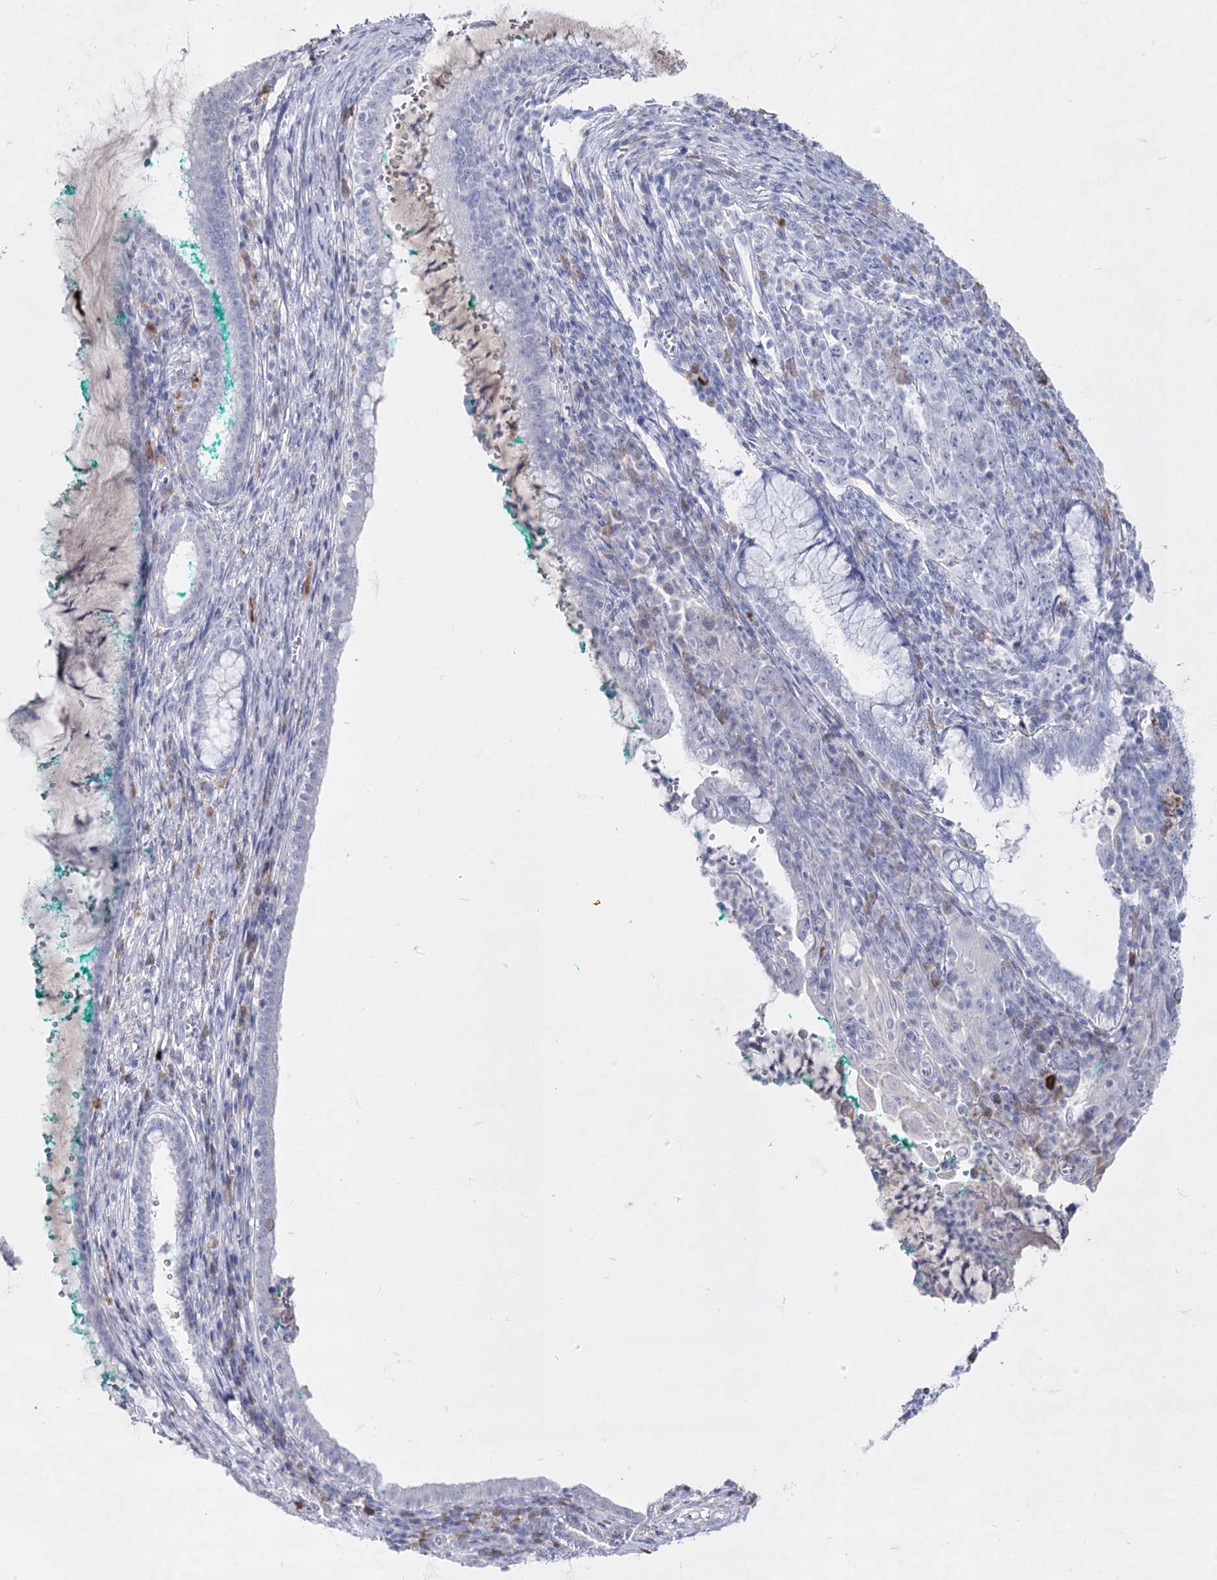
{"staining": {"intensity": "negative", "quantity": "none", "location": "none"}, "tissue": "cervix", "cell_type": "Glandular cells", "image_type": "normal", "snomed": [{"axis": "morphology", "description": "Normal tissue, NOS"}, {"axis": "morphology", "description": "Adenocarcinoma, NOS"}, {"axis": "topography", "description": "Cervix"}], "caption": "DAB immunohistochemical staining of unremarkable human cervix demonstrates no significant staining in glandular cells. (DAB IHC with hematoxylin counter stain).", "gene": "ACRV1", "patient": {"sex": "female", "age": 29}}